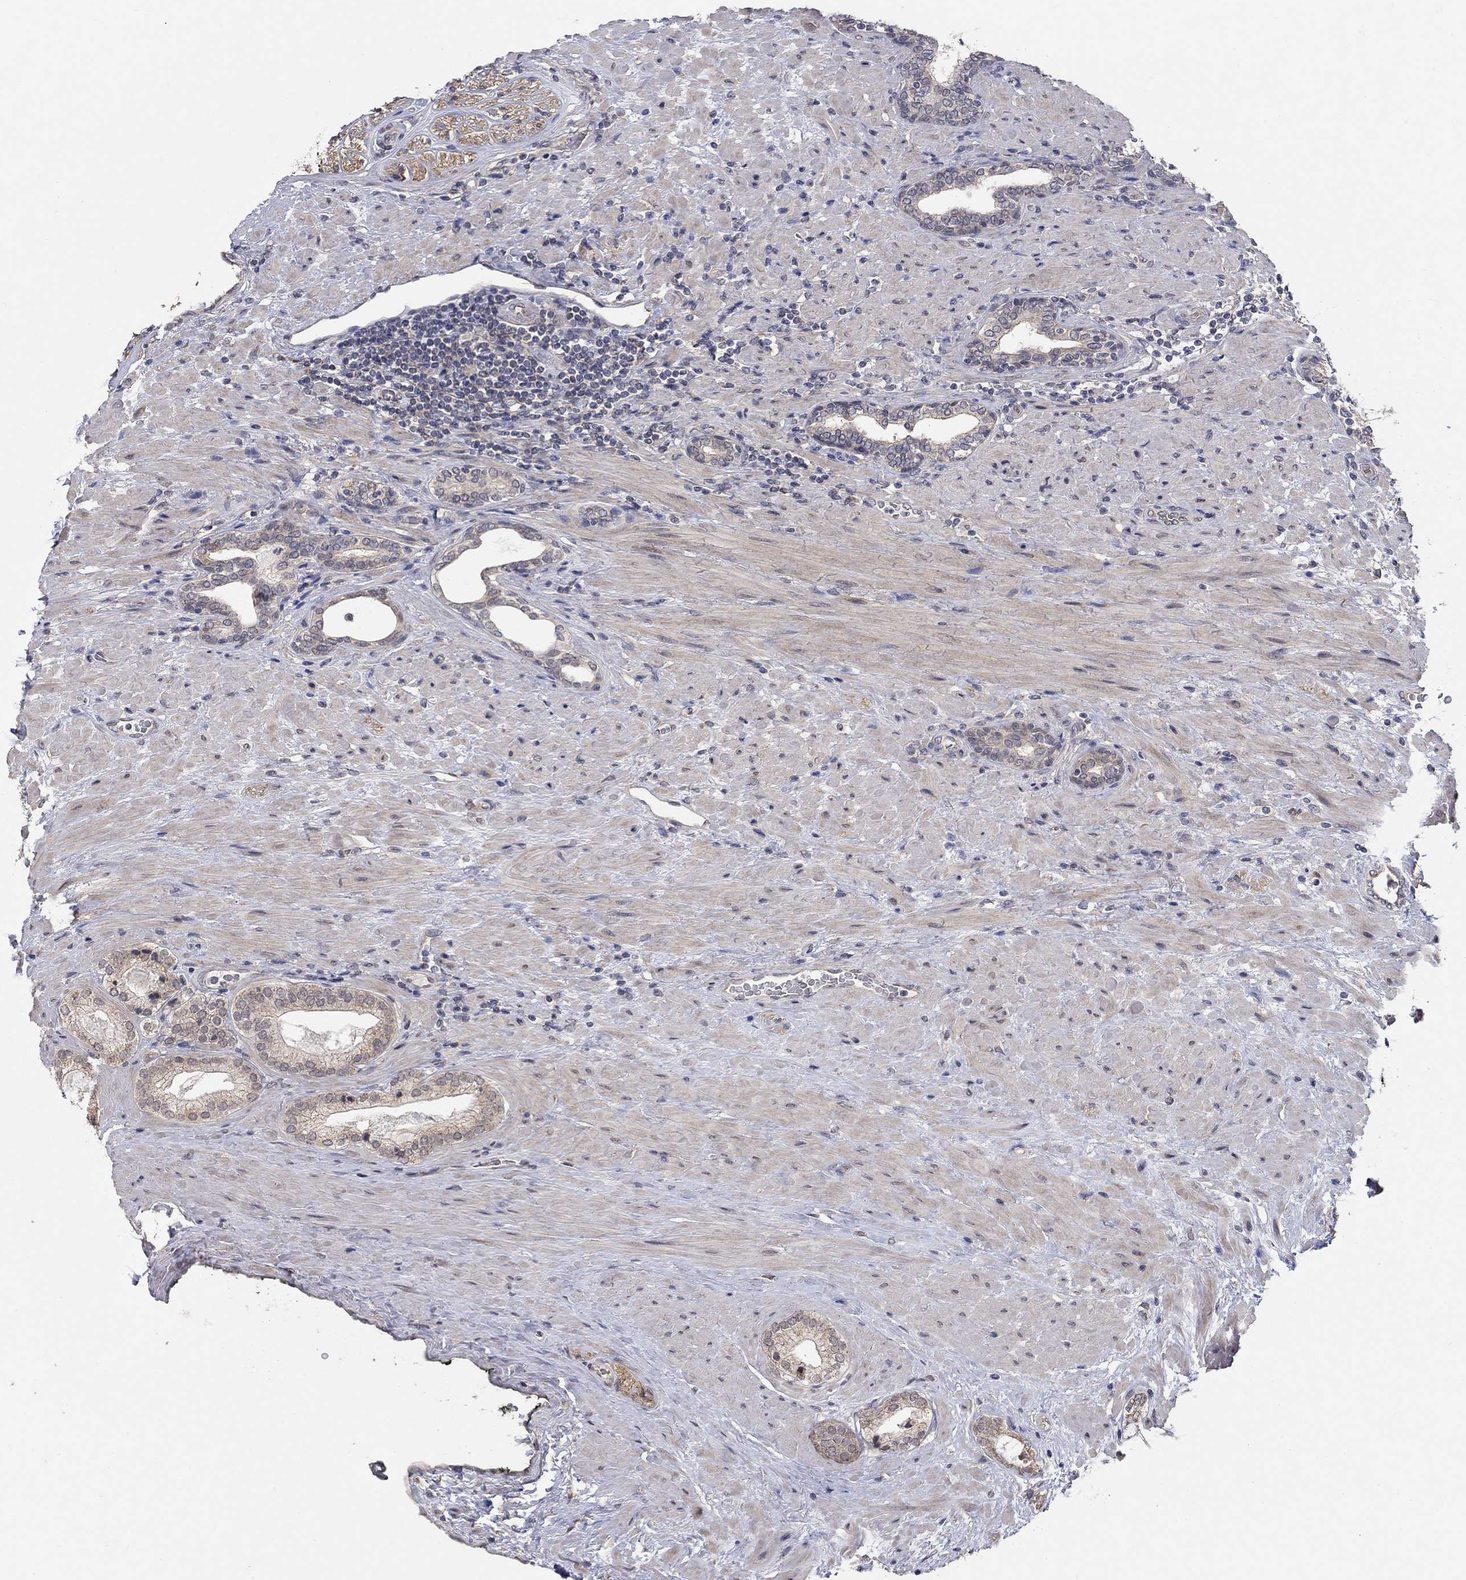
{"staining": {"intensity": "weak", "quantity": "<25%", "location": "cytoplasmic/membranous"}, "tissue": "prostate cancer", "cell_type": "Tumor cells", "image_type": "cancer", "snomed": [{"axis": "morphology", "description": "Adenocarcinoma, Low grade"}, {"axis": "topography", "description": "Prostate and seminal vesicle, NOS"}], "caption": "Immunohistochemical staining of human adenocarcinoma (low-grade) (prostate) displays no significant staining in tumor cells.", "gene": "WASF3", "patient": {"sex": "male", "age": 61}}